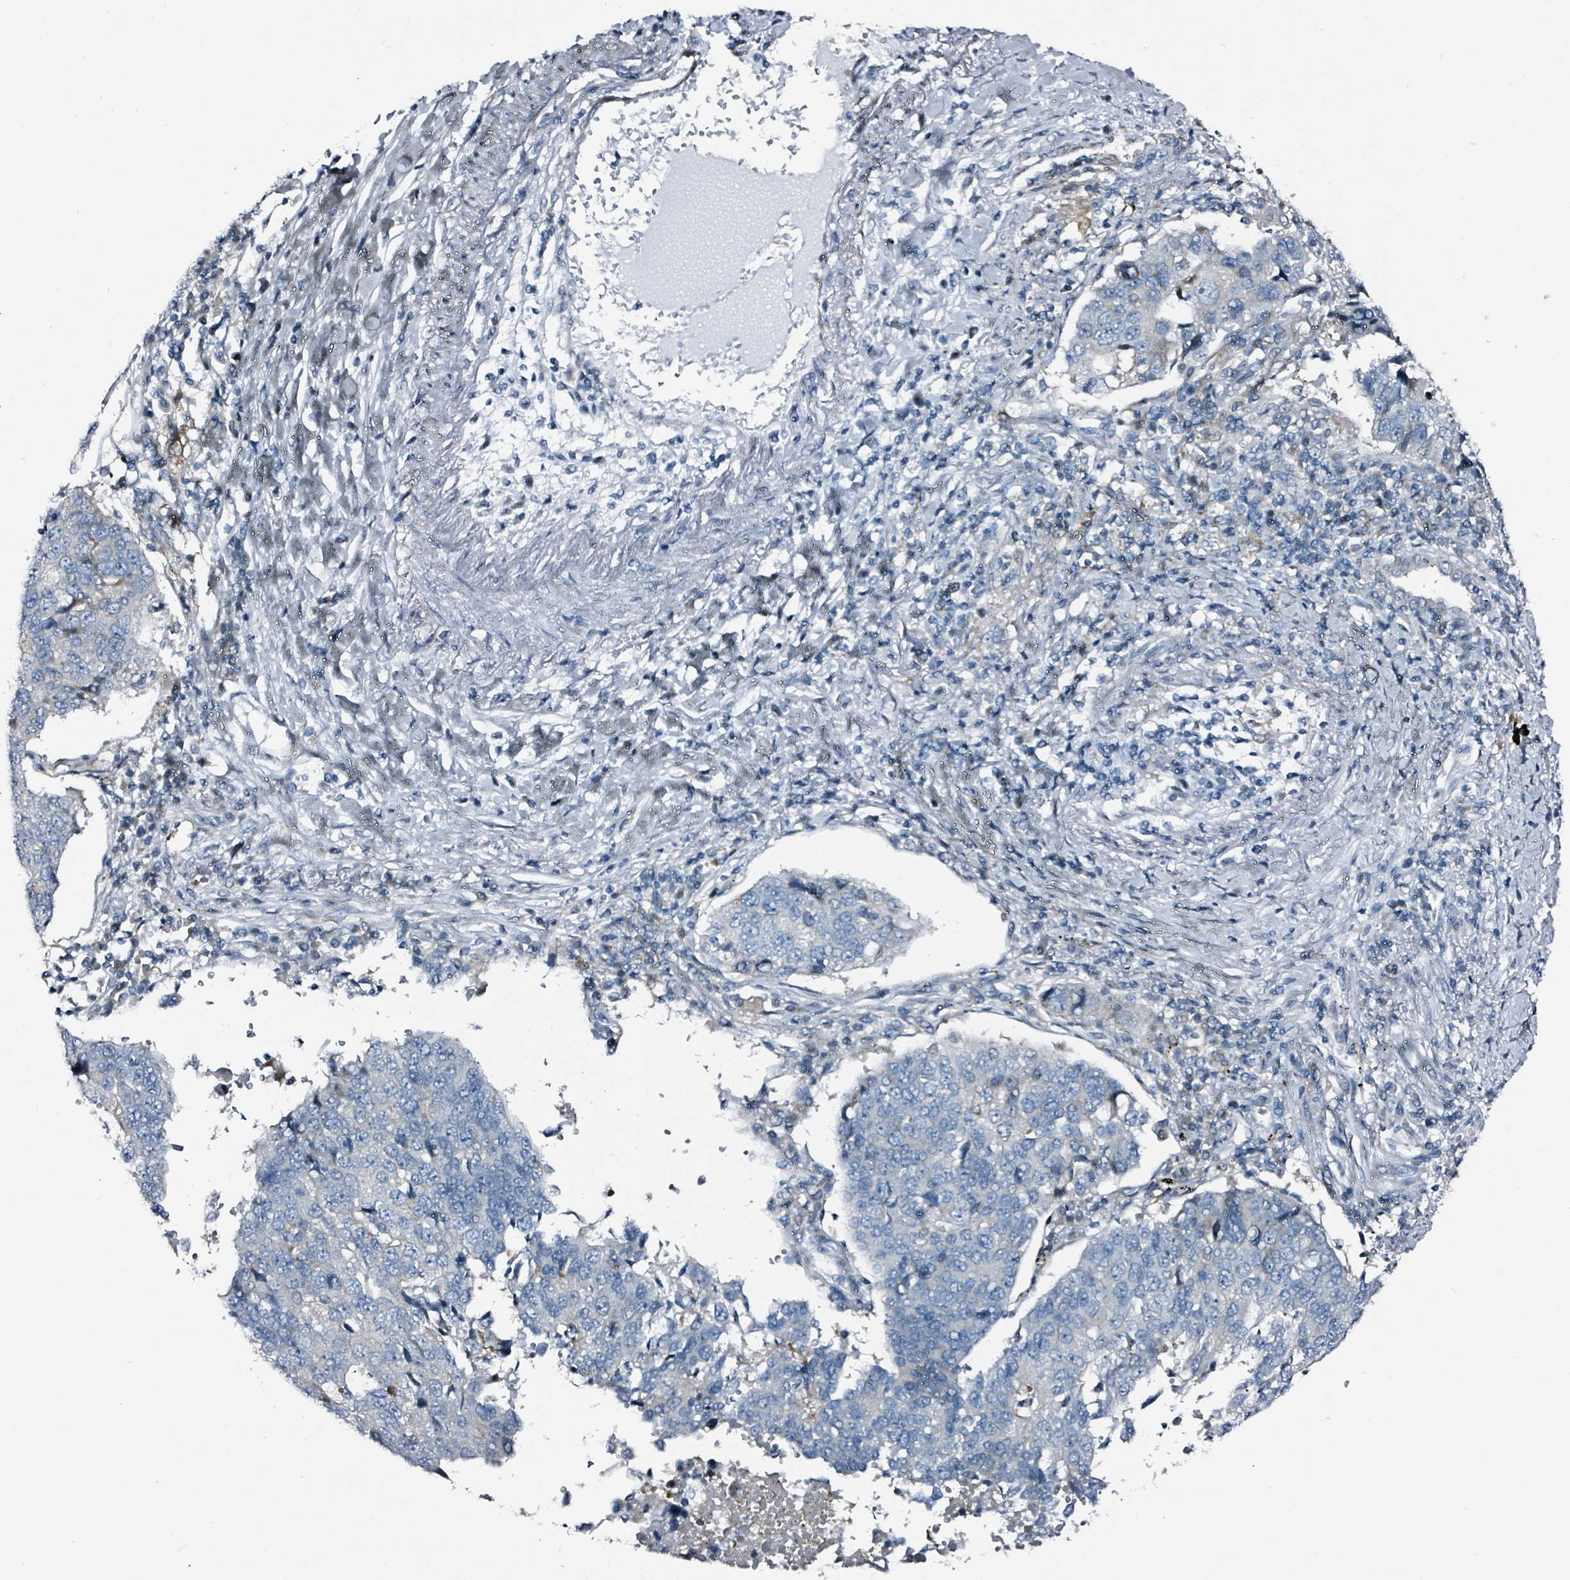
{"staining": {"intensity": "negative", "quantity": "none", "location": "none"}, "tissue": "lung cancer", "cell_type": "Tumor cells", "image_type": "cancer", "snomed": [{"axis": "morphology", "description": "Squamous cell carcinoma, NOS"}, {"axis": "topography", "description": "Lung"}], "caption": "A micrograph of squamous cell carcinoma (lung) stained for a protein reveals no brown staining in tumor cells.", "gene": "B3GAT3", "patient": {"sex": "female", "age": 66}}